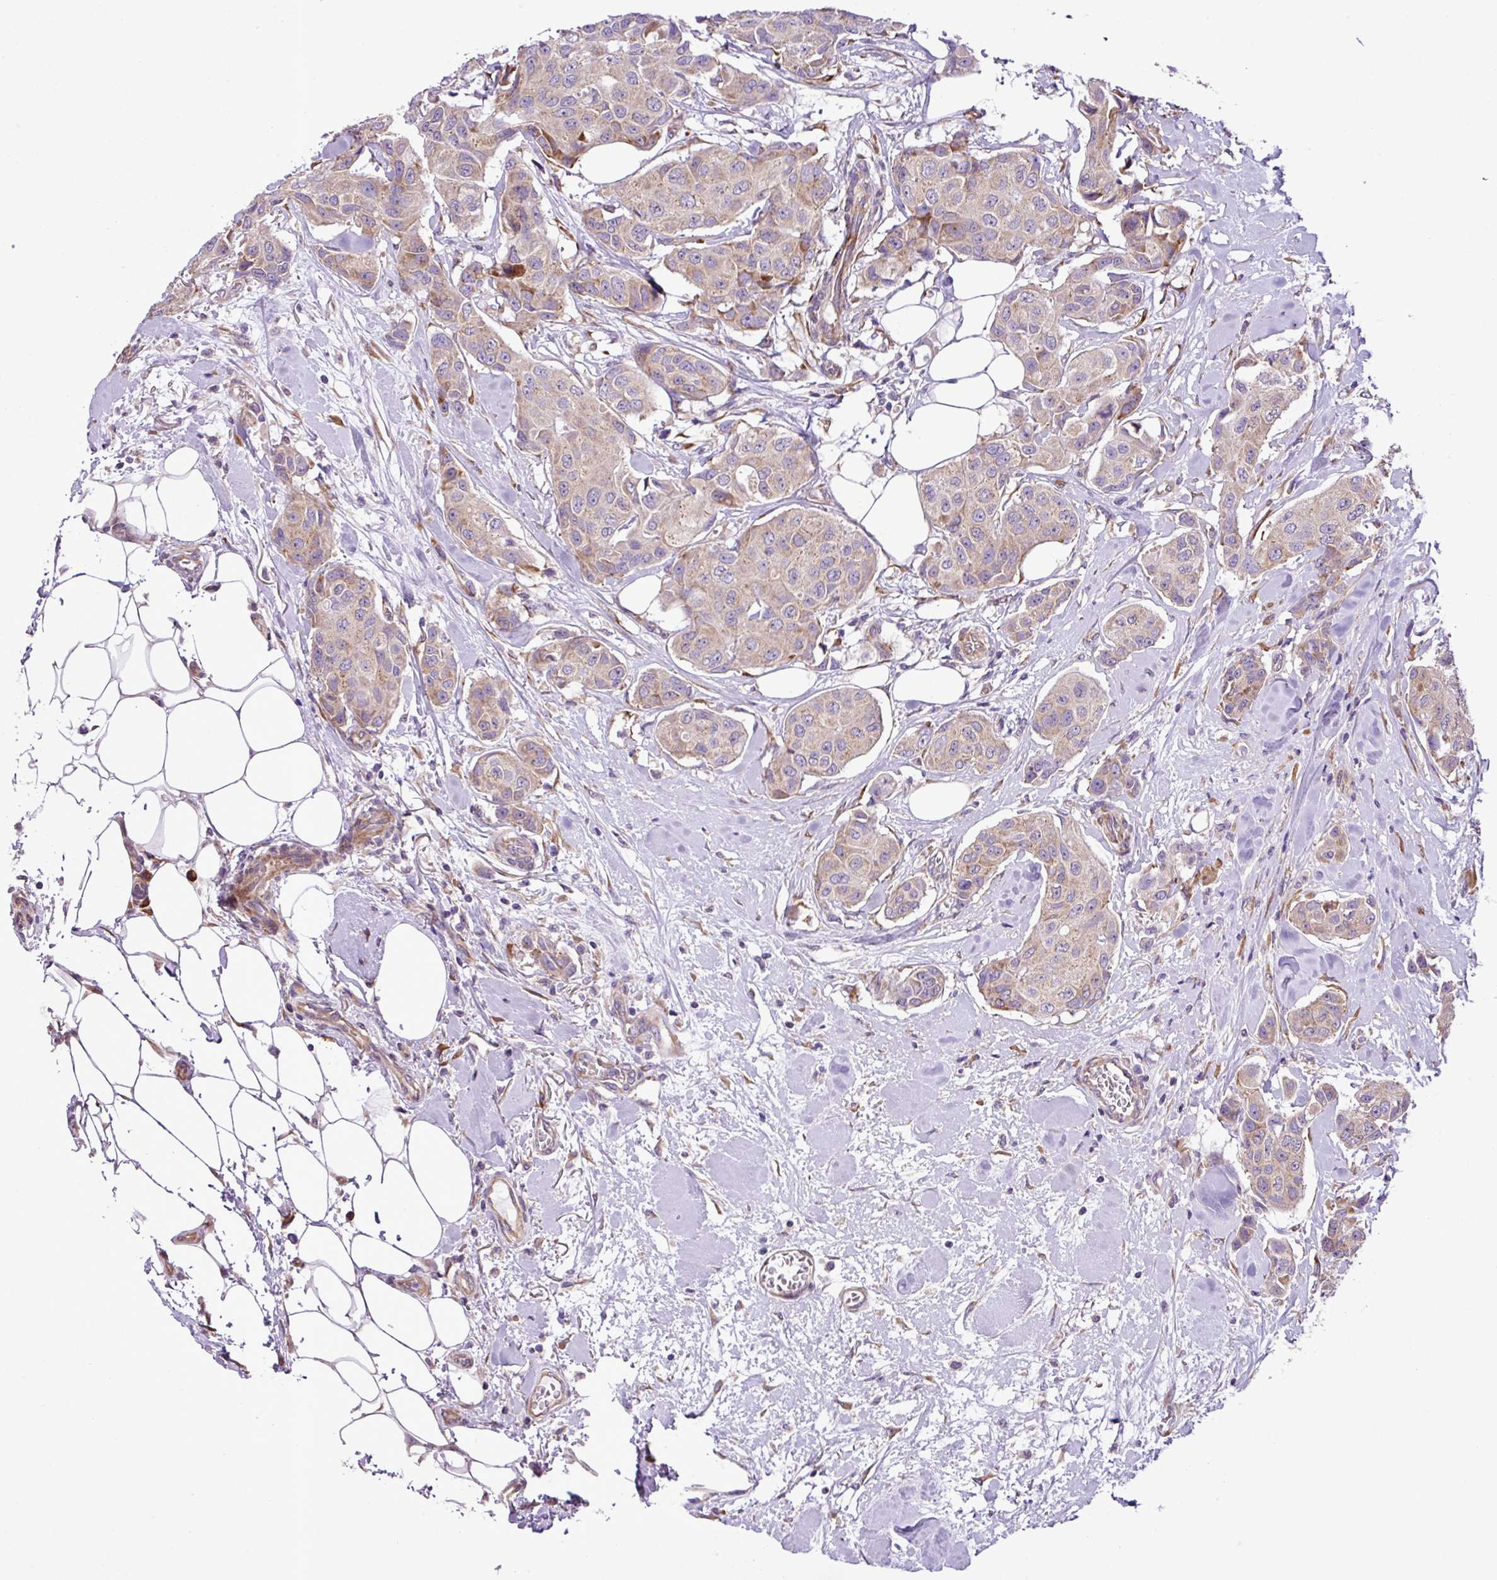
{"staining": {"intensity": "weak", "quantity": "25%-75%", "location": "cytoplasmic/membranous"}, "tissue": "breast cancer", "cell_type": "Tumor cells", "image_type": "cancer", "snomed": [{"axis": "morphology", "description": "Duct carcinoma"}, {"axis": "topography", "description": "Breast"}, {"axis": "topography", "description": "Lymph node"}], "caption": "A histopathology image of human breast invasive ductal carcinoma stained for a protein shows weak cytoplasmic/membranous brown staining in tumor cells.", "gene": "RPL13", "patient": {"sex": "female", "age": 80}}